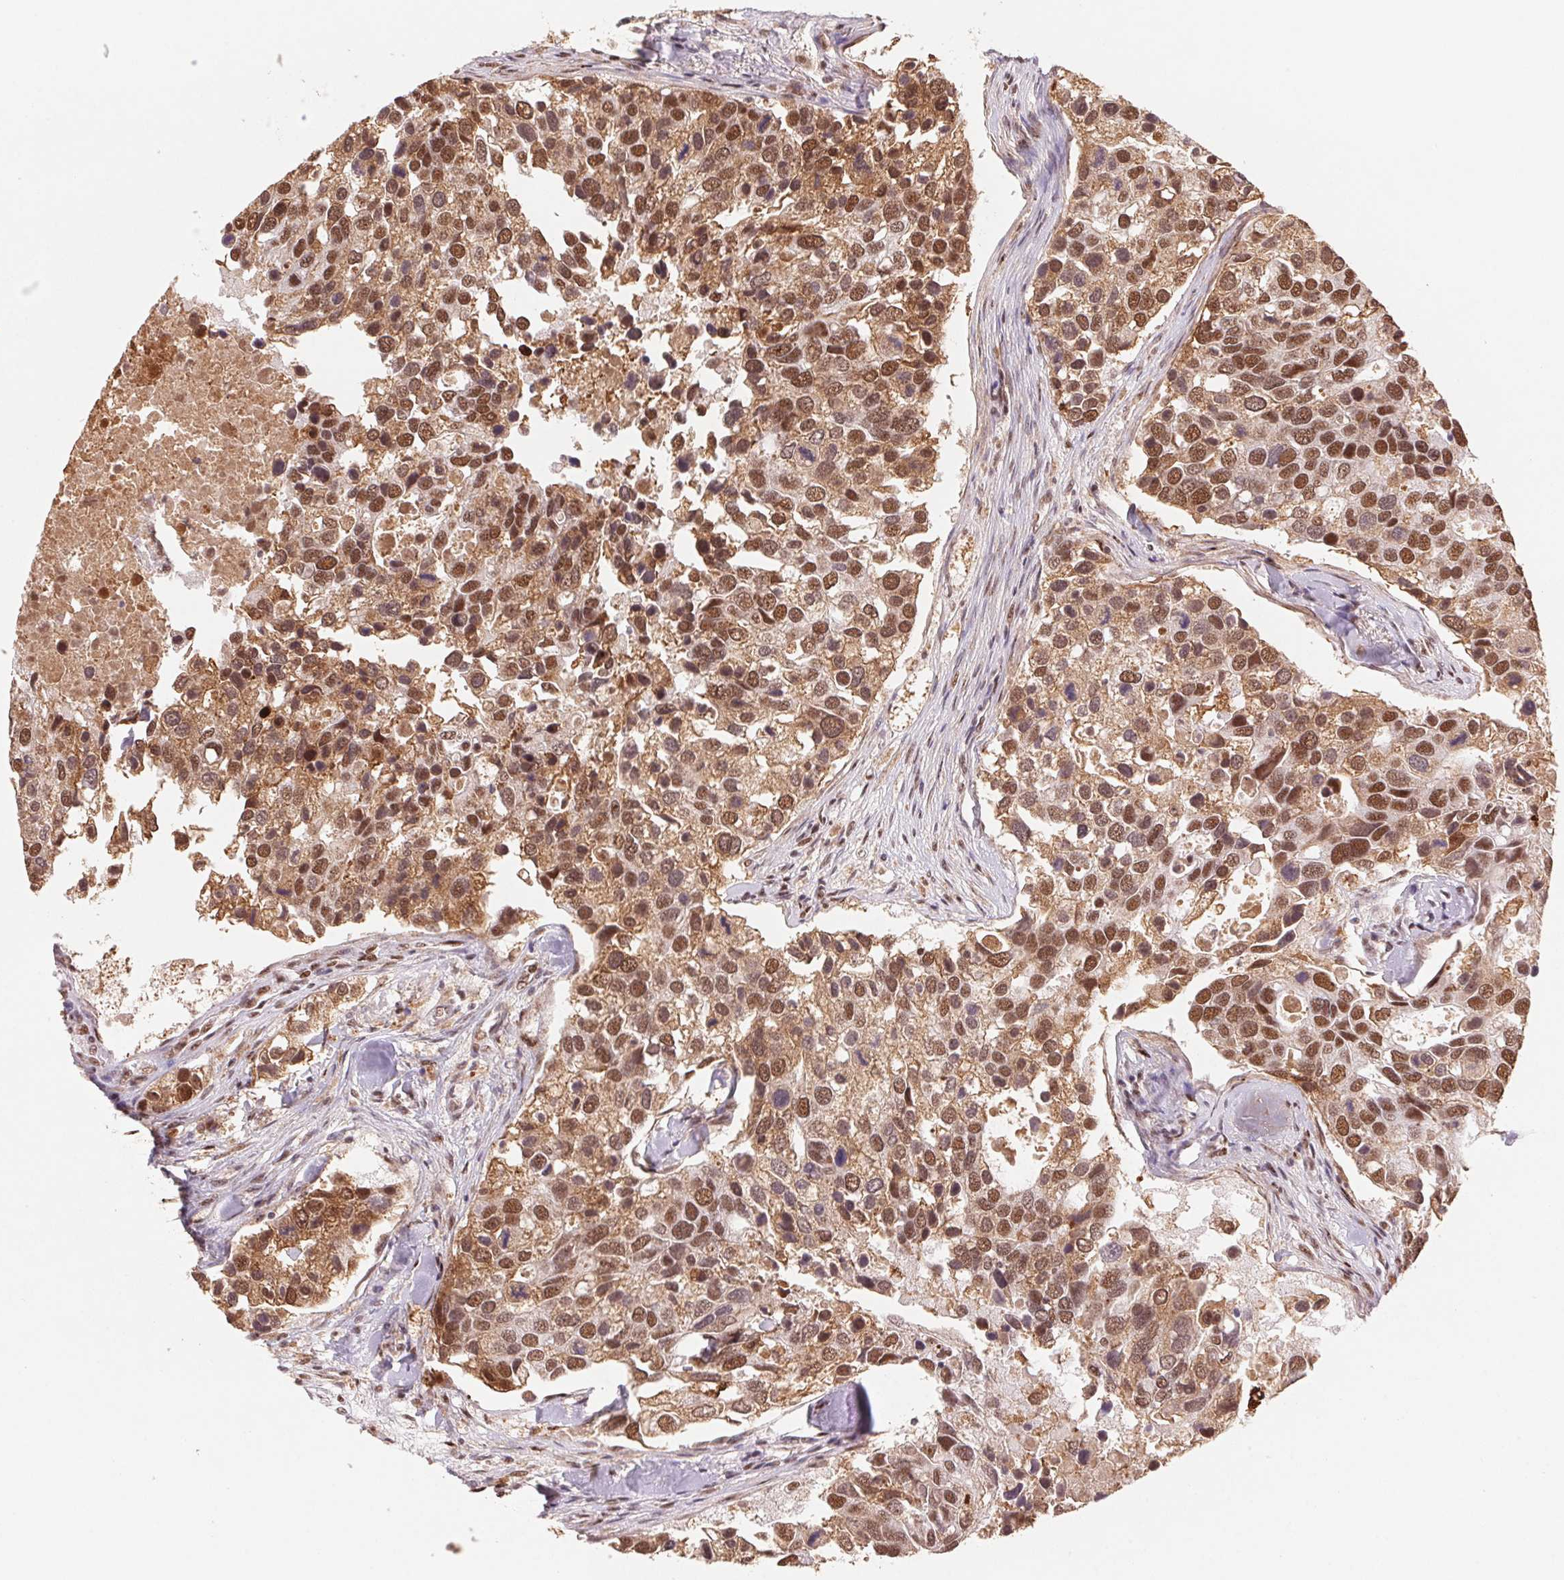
{"staining": {"intensity": "moderate", "quantity": ">75%", "location": "nuclear"}, "tissue": "breast cancer", "cell_type": "Tumor cells", "image_type": "cancer", "snomed": [{"axis": "morphology", "description": "Duct carcinoma"}, {"axis": "topography", "description": "Breast"}], "caption": "Moderate nuclear protein staining is present in about >75% of tumor cells in breast infiltrating ductal carcinoma. Ihc stains the protein in brown and the nuclei are stained blue.", "gene": "SNRPG", "patient": {"sex": "female", "age": 83}}